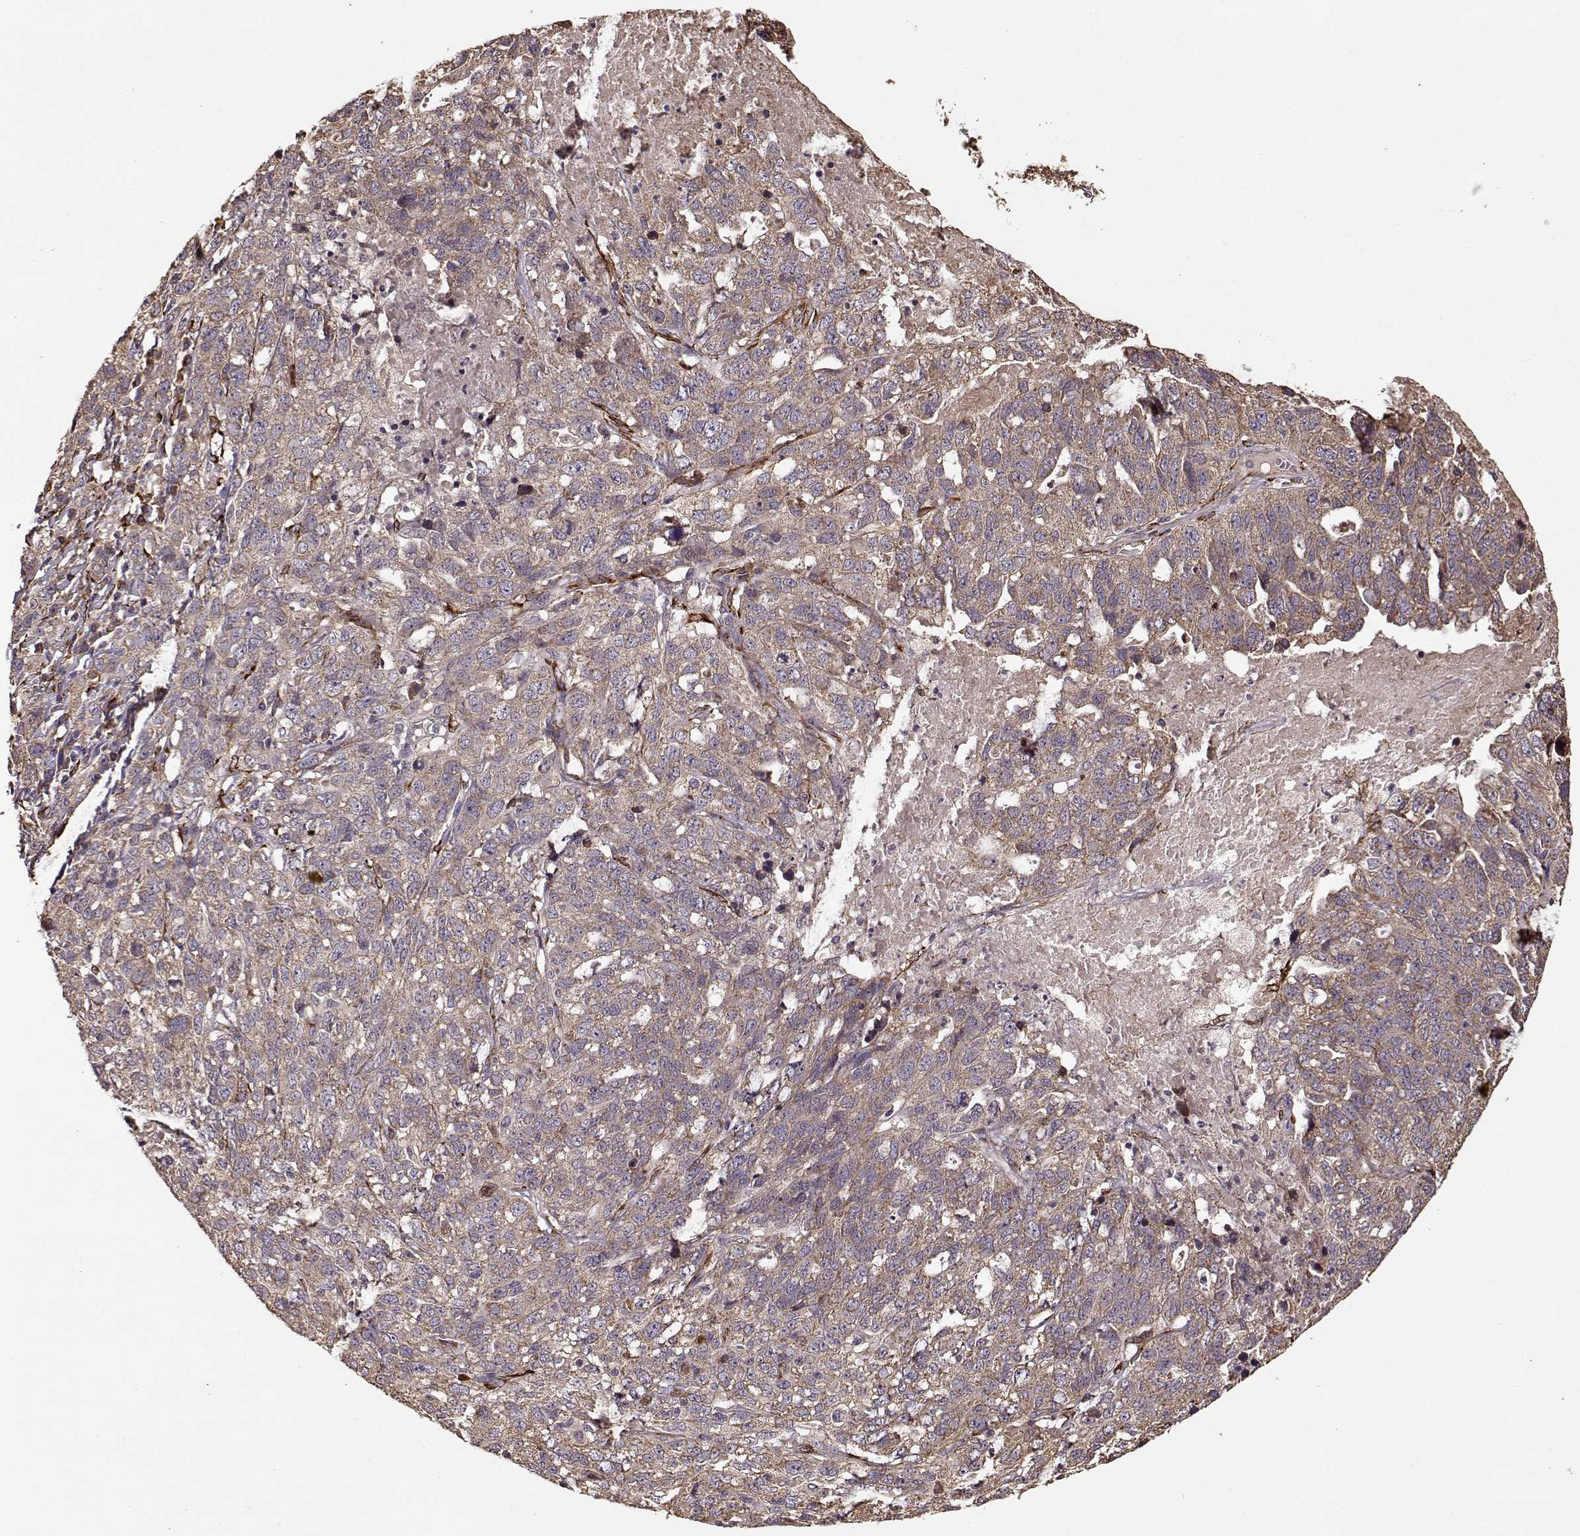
{"staining": {"intensity": "moderate", "quantity": ">75%", "location": "cytoplasmic/membranous"}, "tissue": "ovarian cancer", "cell_type": "Tumor cells", "image_type": "cancer", "snomed": [{"axis": "morphology", "description": "Cystadenocarcinoma, serous, NOS"}, {"axis": "topography", "description": "Ovary"}], "caption": "Immunohistochemical staining of ovarian cancer (serous cystadenocarcinoma) exhibits moderate cytoplasmic/membranous protein positivity in about >75% of tumor cells. (DAB IHC with brightfield microscopy, high magnification).", "gene": "IMMP1L", "patient": {"sex": "female", "age": 71}}